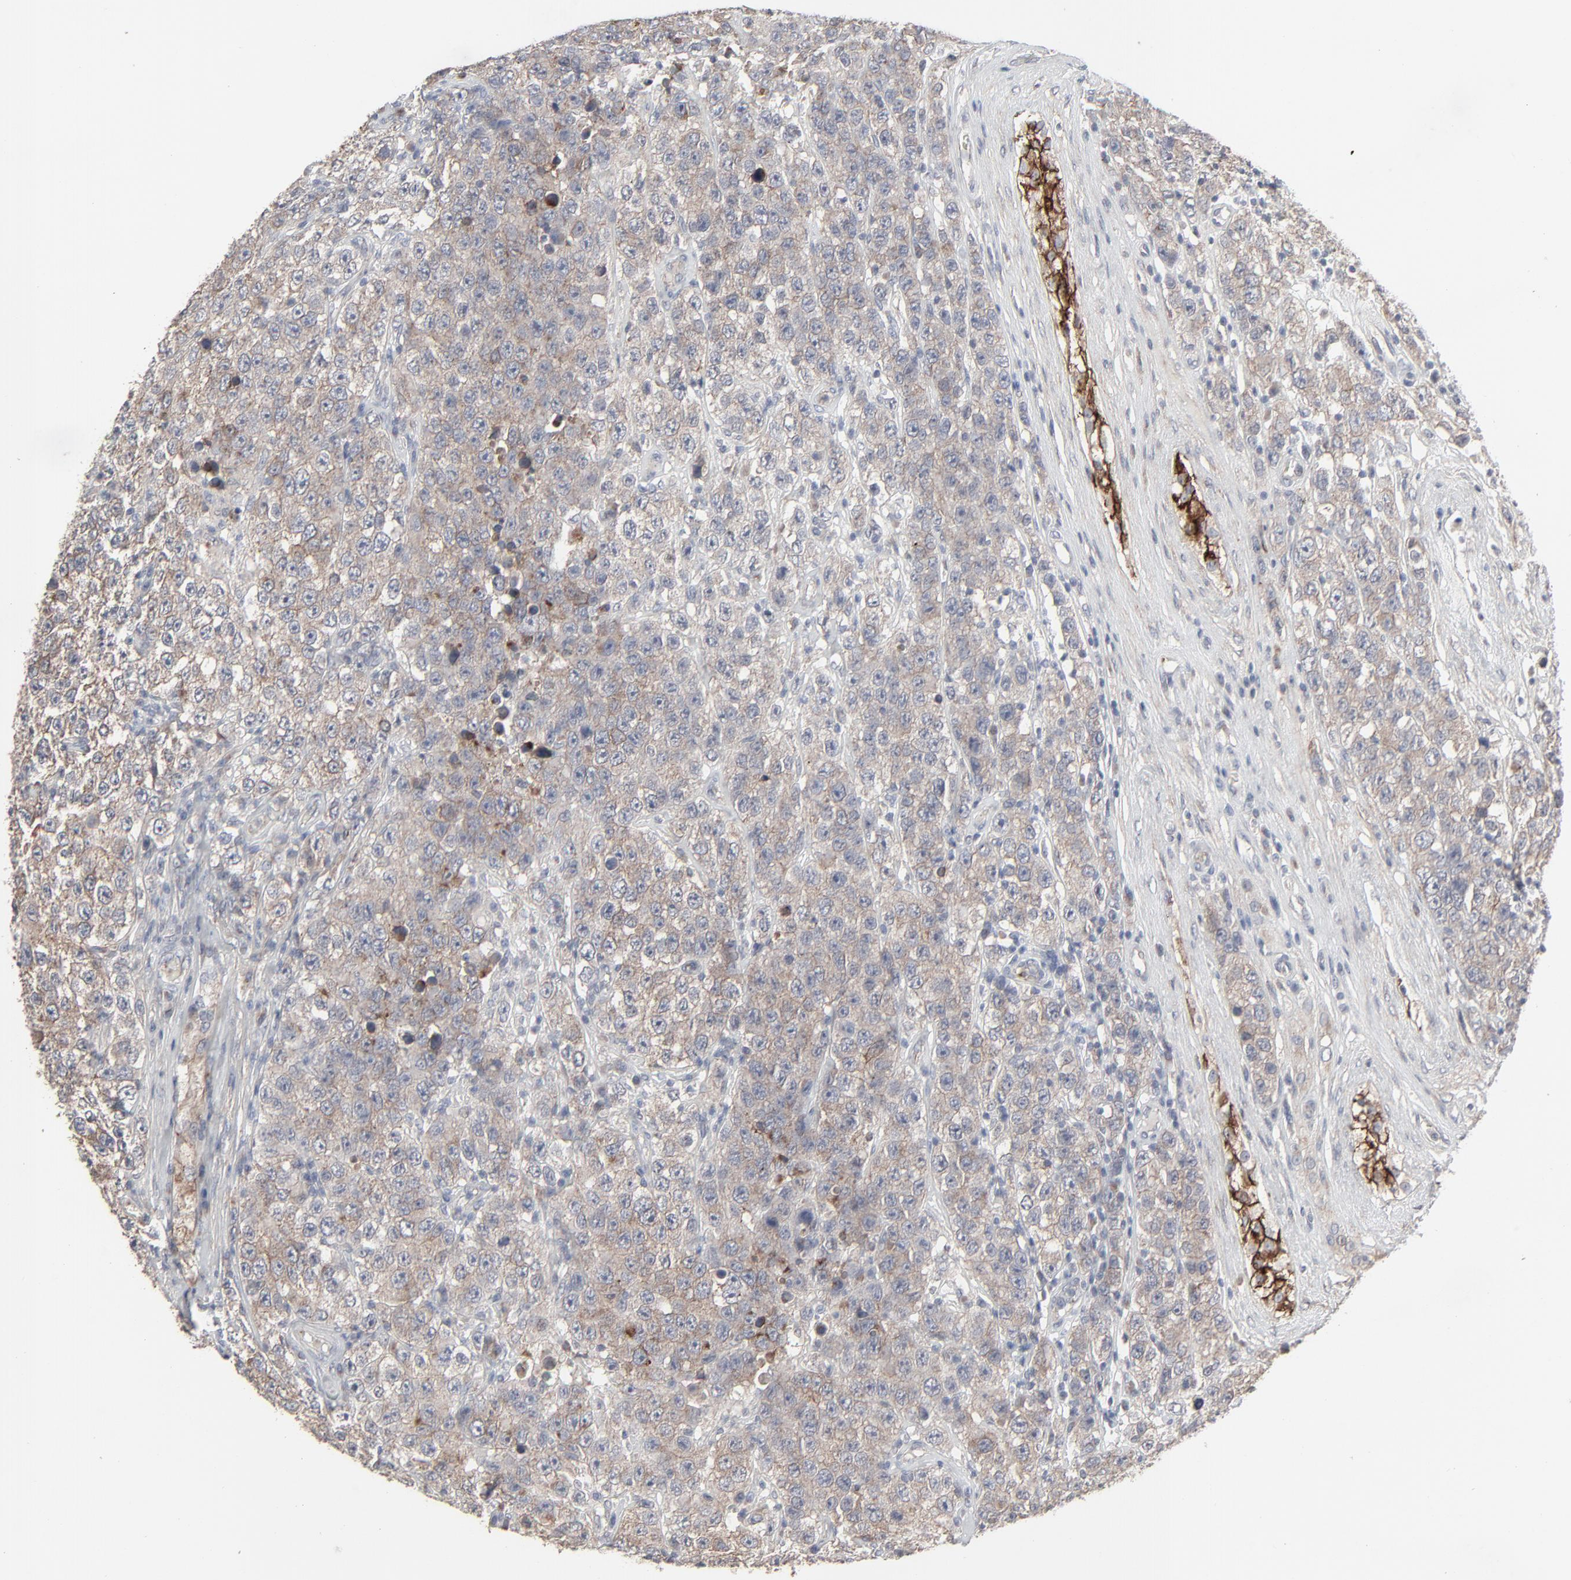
{"staining": {"intensity": "weak", "quantity": "25%-75%", "location": "cytoplasmic/membranous"}, "tissue": "testis cancer", "cell_type": "Tumor cells", "image_type": "cancer", "snomed": [{"axis": "morphology", "description": "Seminoma, NOS"}, {"axis": "topography", "description": "Testis"}], "caption": "Immunohistochemical staining of human testis cancer exhibits low levels of weak cytoplasmic/membranous positivity in about 25%-75% of tumor cells.", "gene": "JAM3", "patient": {"sex": "male", "age": 52}}